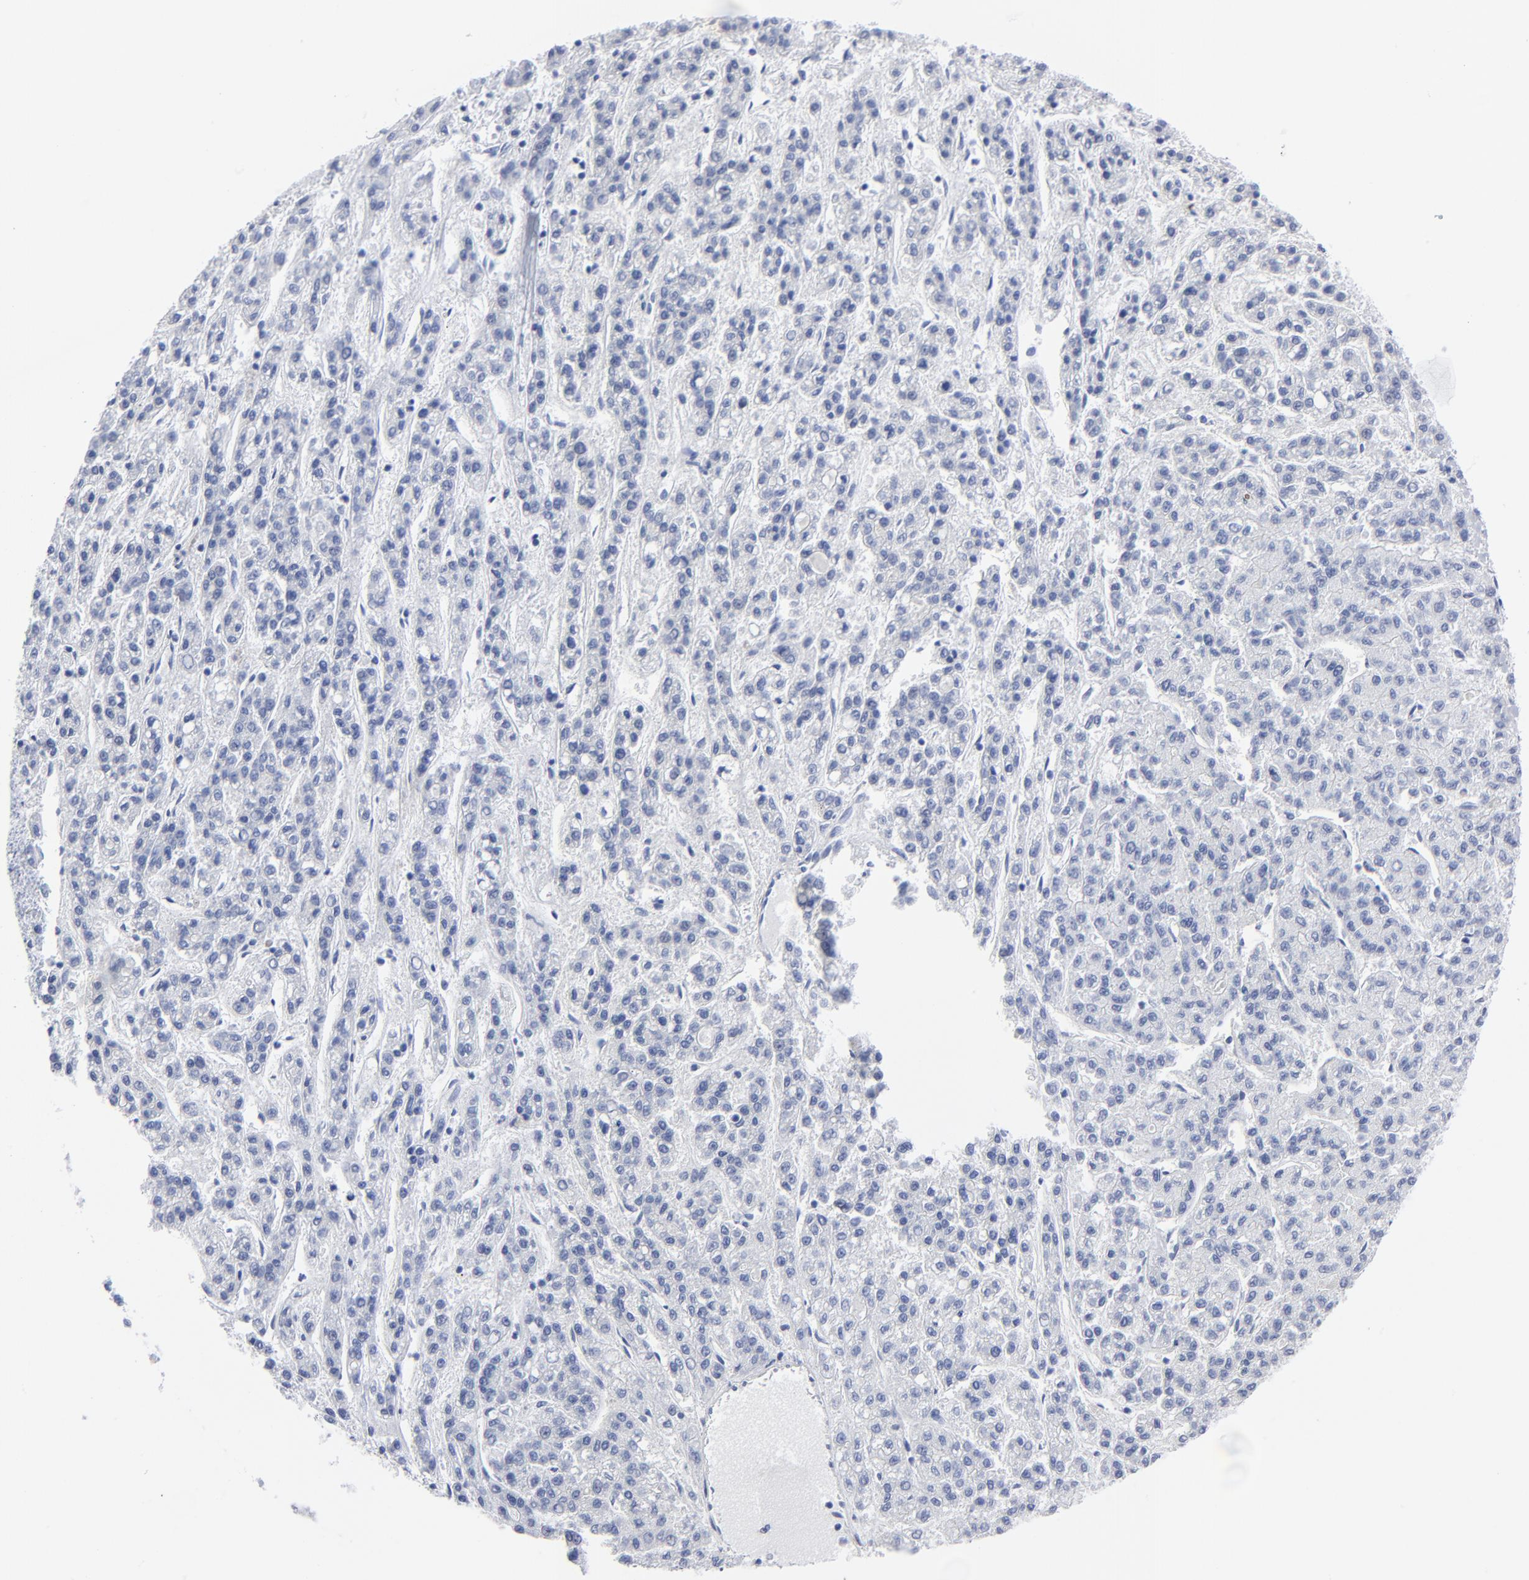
{"staining": {"intensity": "negative", "quantity": "none", "location": "none"}, "tissue": "liver cancer", "cell_type": "Tumor cells", "image_type": "cancer", "snomed": [{"axis": "morphology", "description": "Carcinoma, Hepatocellular, NOS"}, {"axis": "topography", "description": "Liver"}], "caption": "DAB immunohistochemical staining of human liver hepatocellular carcinoma shows no significant positivity in tumor cells.", "gene": "JUN", "patient": {"sex": "male", "age": 70}}